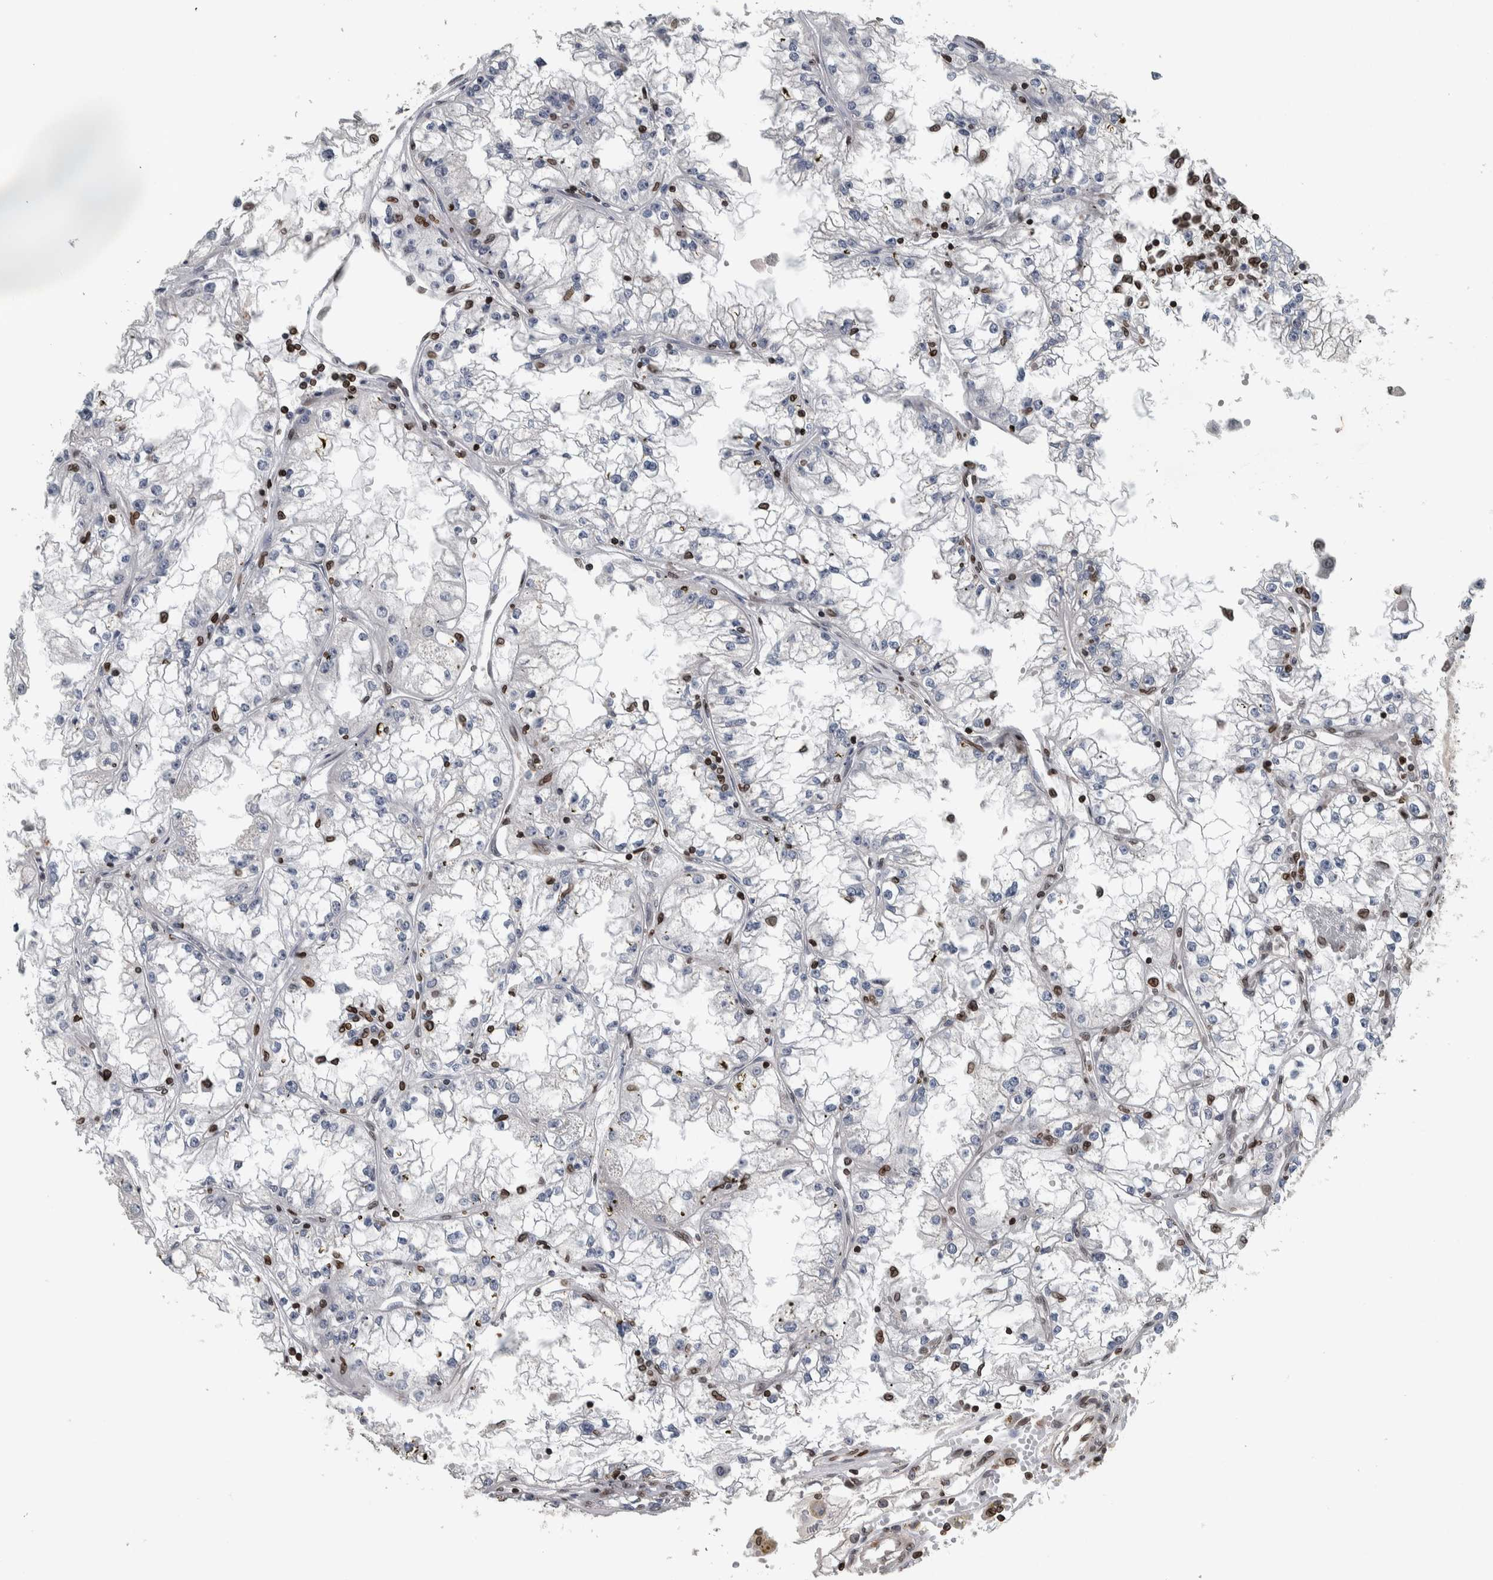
{"staining": {"intensity": "negative", "quantity": "none", "location": "none"}, "tissue": "renal cancer", "cell_type": "Tumor cells", "image_type": "cancer", "snomed": [{"axis": "morphology", "description": "Adenocarcinoma, NOS"}, {"axis": "topography", "description": "Kidney"}], "caption": "This is an immunohistochemistry (IHC) histopathology image of adenocarcinoma (renal). There is no staining in tumor cells.", "gene": "FAM135B", "patient": {"sex": "male", "age": 56}}